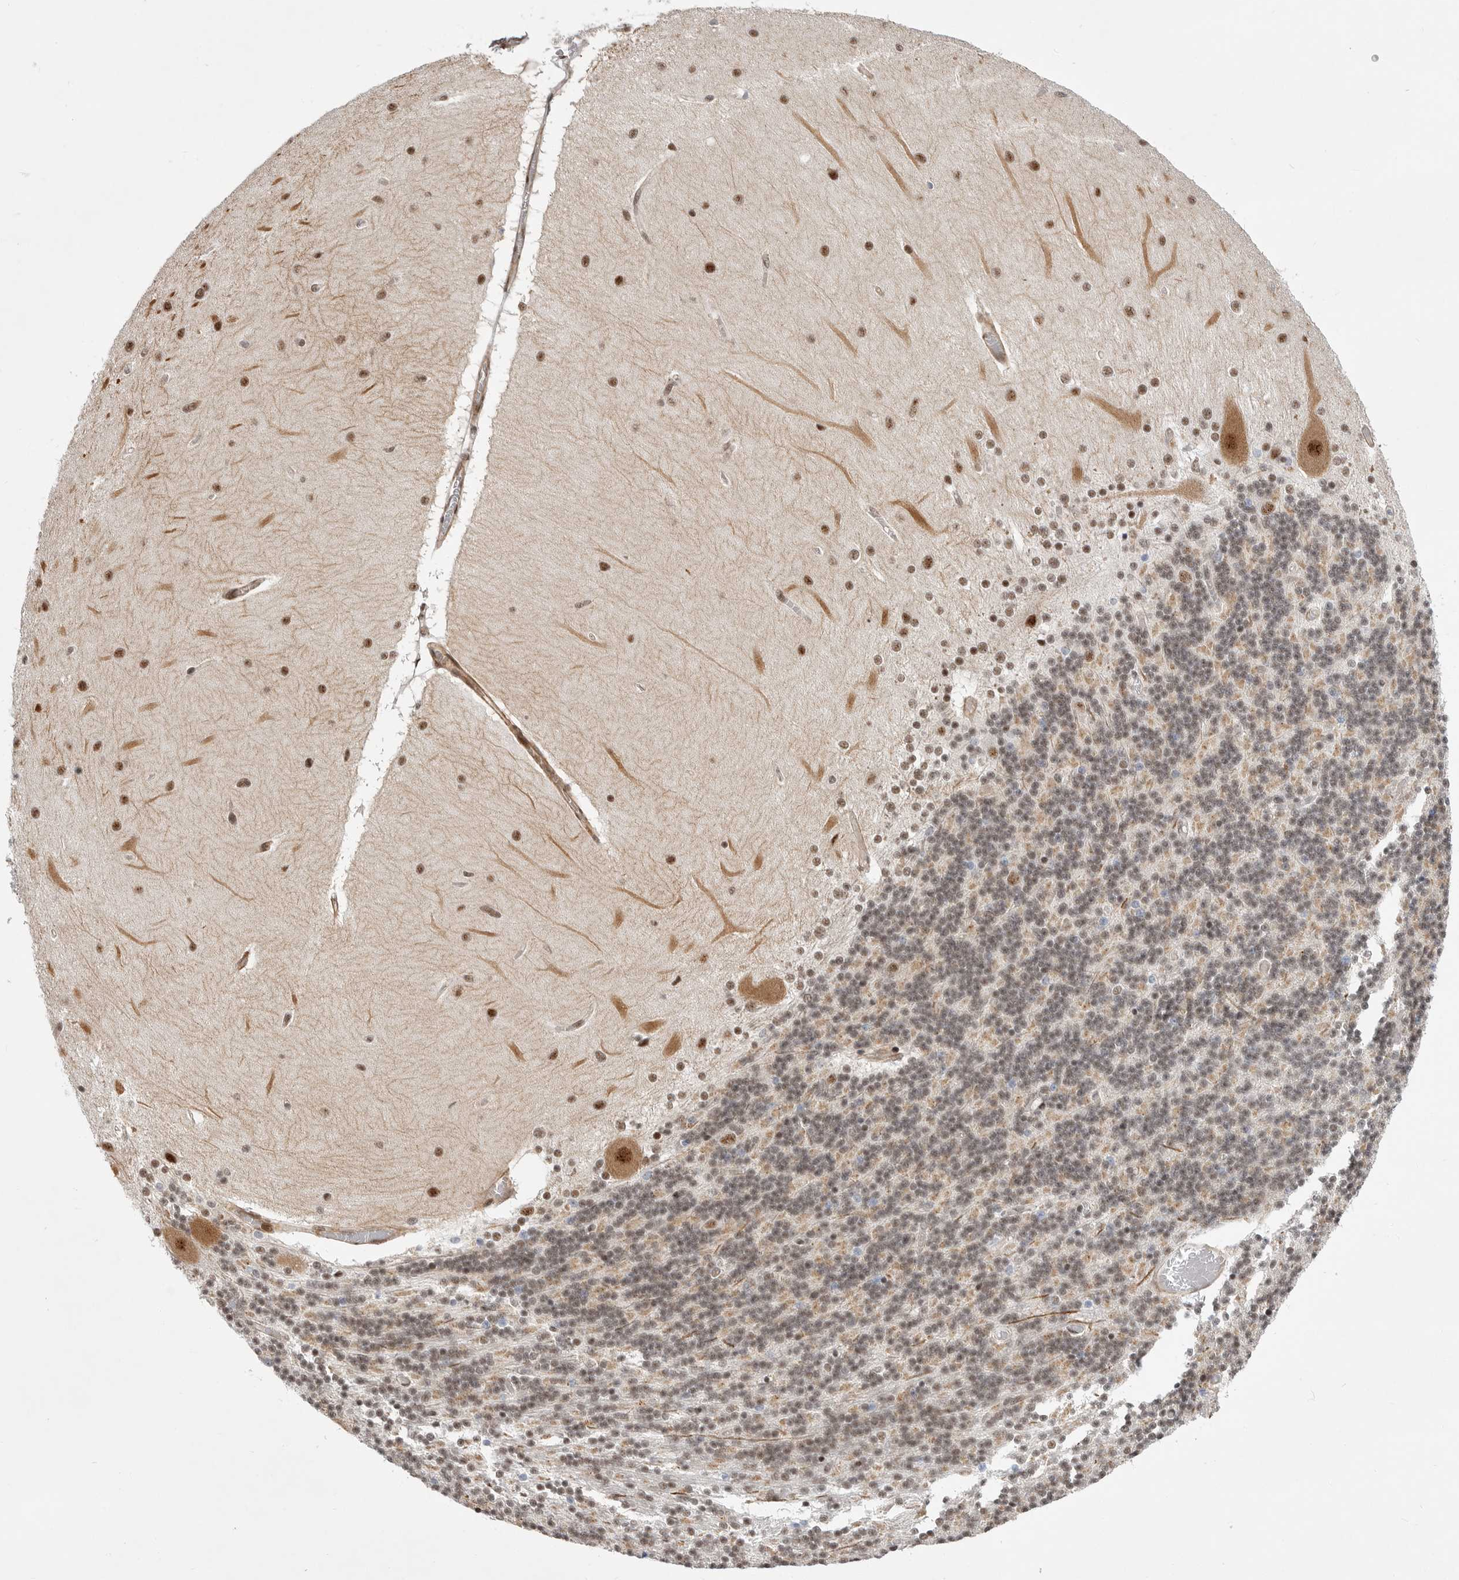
{"staining": {"intensity": "weak", "quantity": ">75%", "location": "nuclear"}, "tissue": "cerebellum", "cell_type": "Cells in granular layer", "image_type": "normal", "snomed": [{"axis": "morphology", "description": "Normal tissue, NOS"}, {"axis": "topography", "description": "Cerebellum"}], "caption": "Immunohistochemical staining of benign cerebellum displays low levels of weak nuclear staining in about >75% of cells in granular layer. Using DAB (3,3'-diaminobenzidine) (brown) and hematoxylin (blue) stains, captured at high magnification using brightfield microscopy.", "gene": "GPATCH2", "patient": {"sex": "female", "age": 54}}